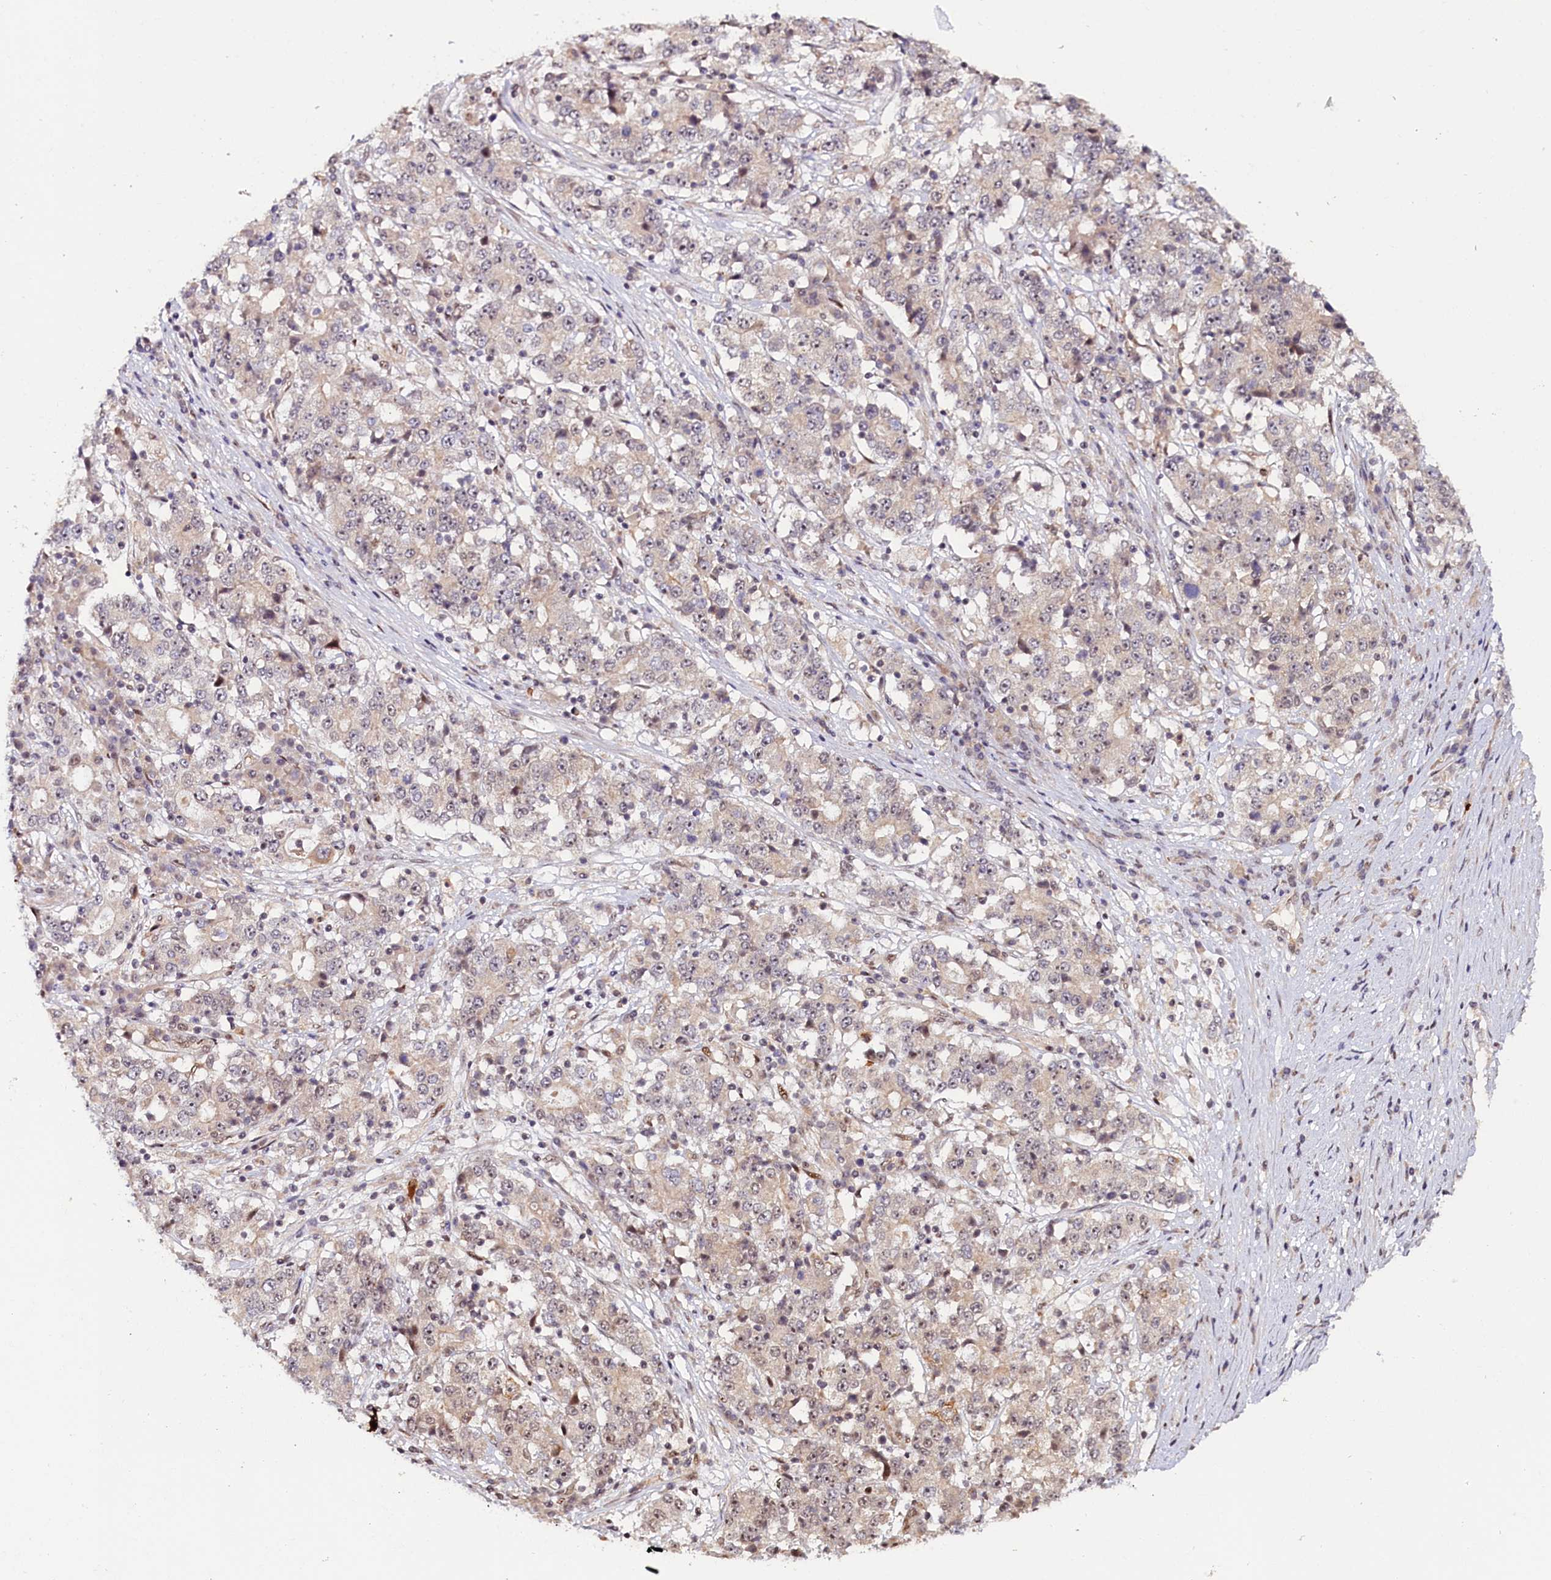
{"staining": {"intensity": "negative", "quantity": "none", "location": "none"}, "tissue": "stomach cancer", "cell_type": "Tumor cells", "image_type": "cancer", "snomed": [{"axis": "morphology", "description": "Adenocarcinoma, NOS"}, {"axis": "topography", "description": "Stomach"}], "caption": "Immunohistochemistry image of neoplastic tissue: human adenocarcinoma (stomach) stained with DAB exhibits no significant protein expression in tumor cells. The staining is performed using DAB brown chromogen with nuclei counter-stained in using hematoxylin.", "gene": "ANKRD24", "patient": {"sex": "male", "age": 59}}